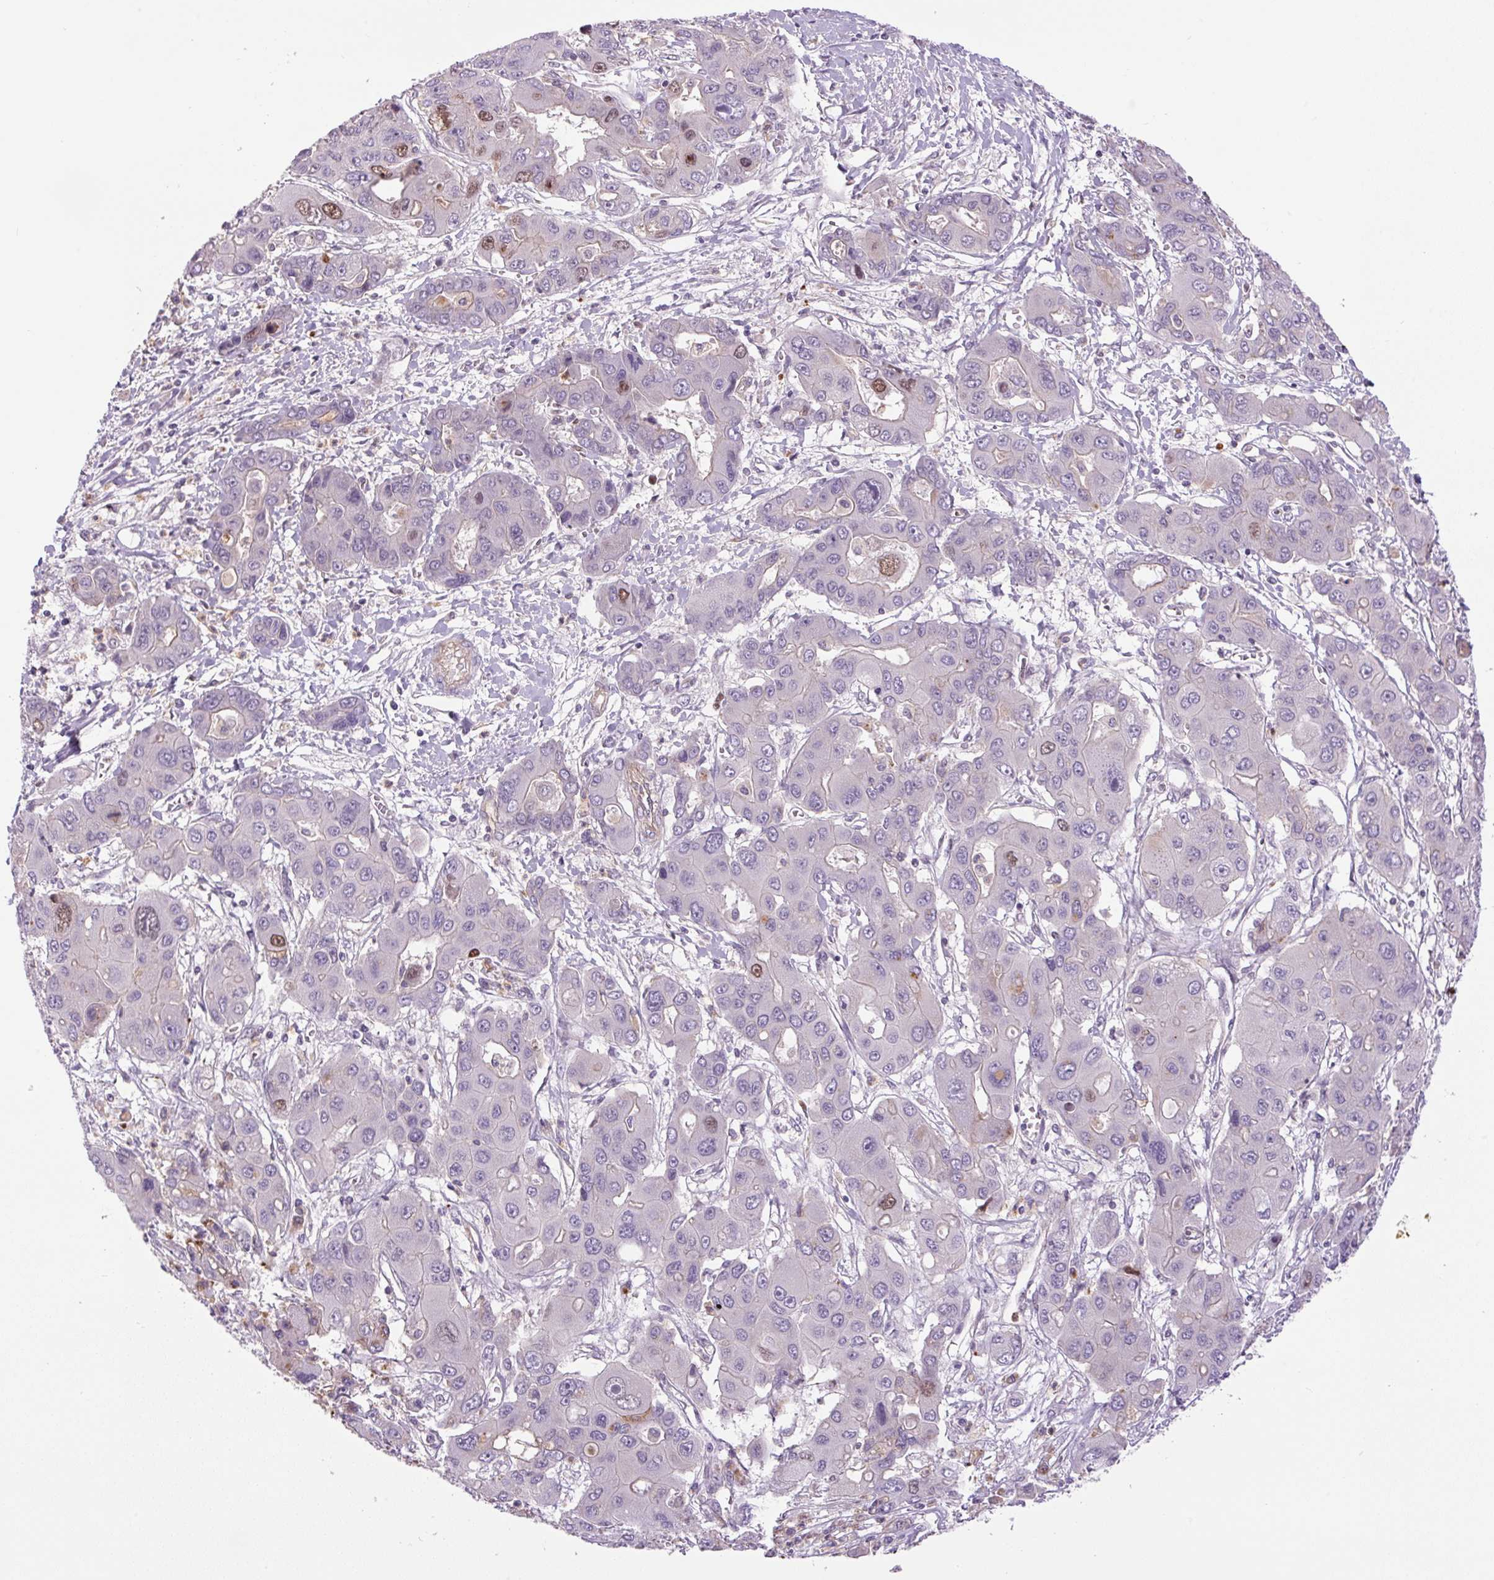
{"staining": {"intensity": "moderate", "quantity": "<25%", "location": "nuclear"}, "tissue": "liver cancer", "cell_type": "Tumor cells", "image_type": "cancer", "snomed": [{"axis": "morphology", "description": "Cholangiocarcinoma"}, {"axis": "topography", "description": "Liver"}], "caption": "Immunohistochemistry (IHC) of human liver cholangiocarcinoma displays low levels of moderate nuclear staining in approximately <25% of tumor cells. The protein is stained brown, and the nuclei are stained in blue (DAB (3,3'-diaminobenzidine) IHC with brightfield microscopy, high magnification).", "gene": "KIFC1", "patient": {"sex": "male", "age": 67}}